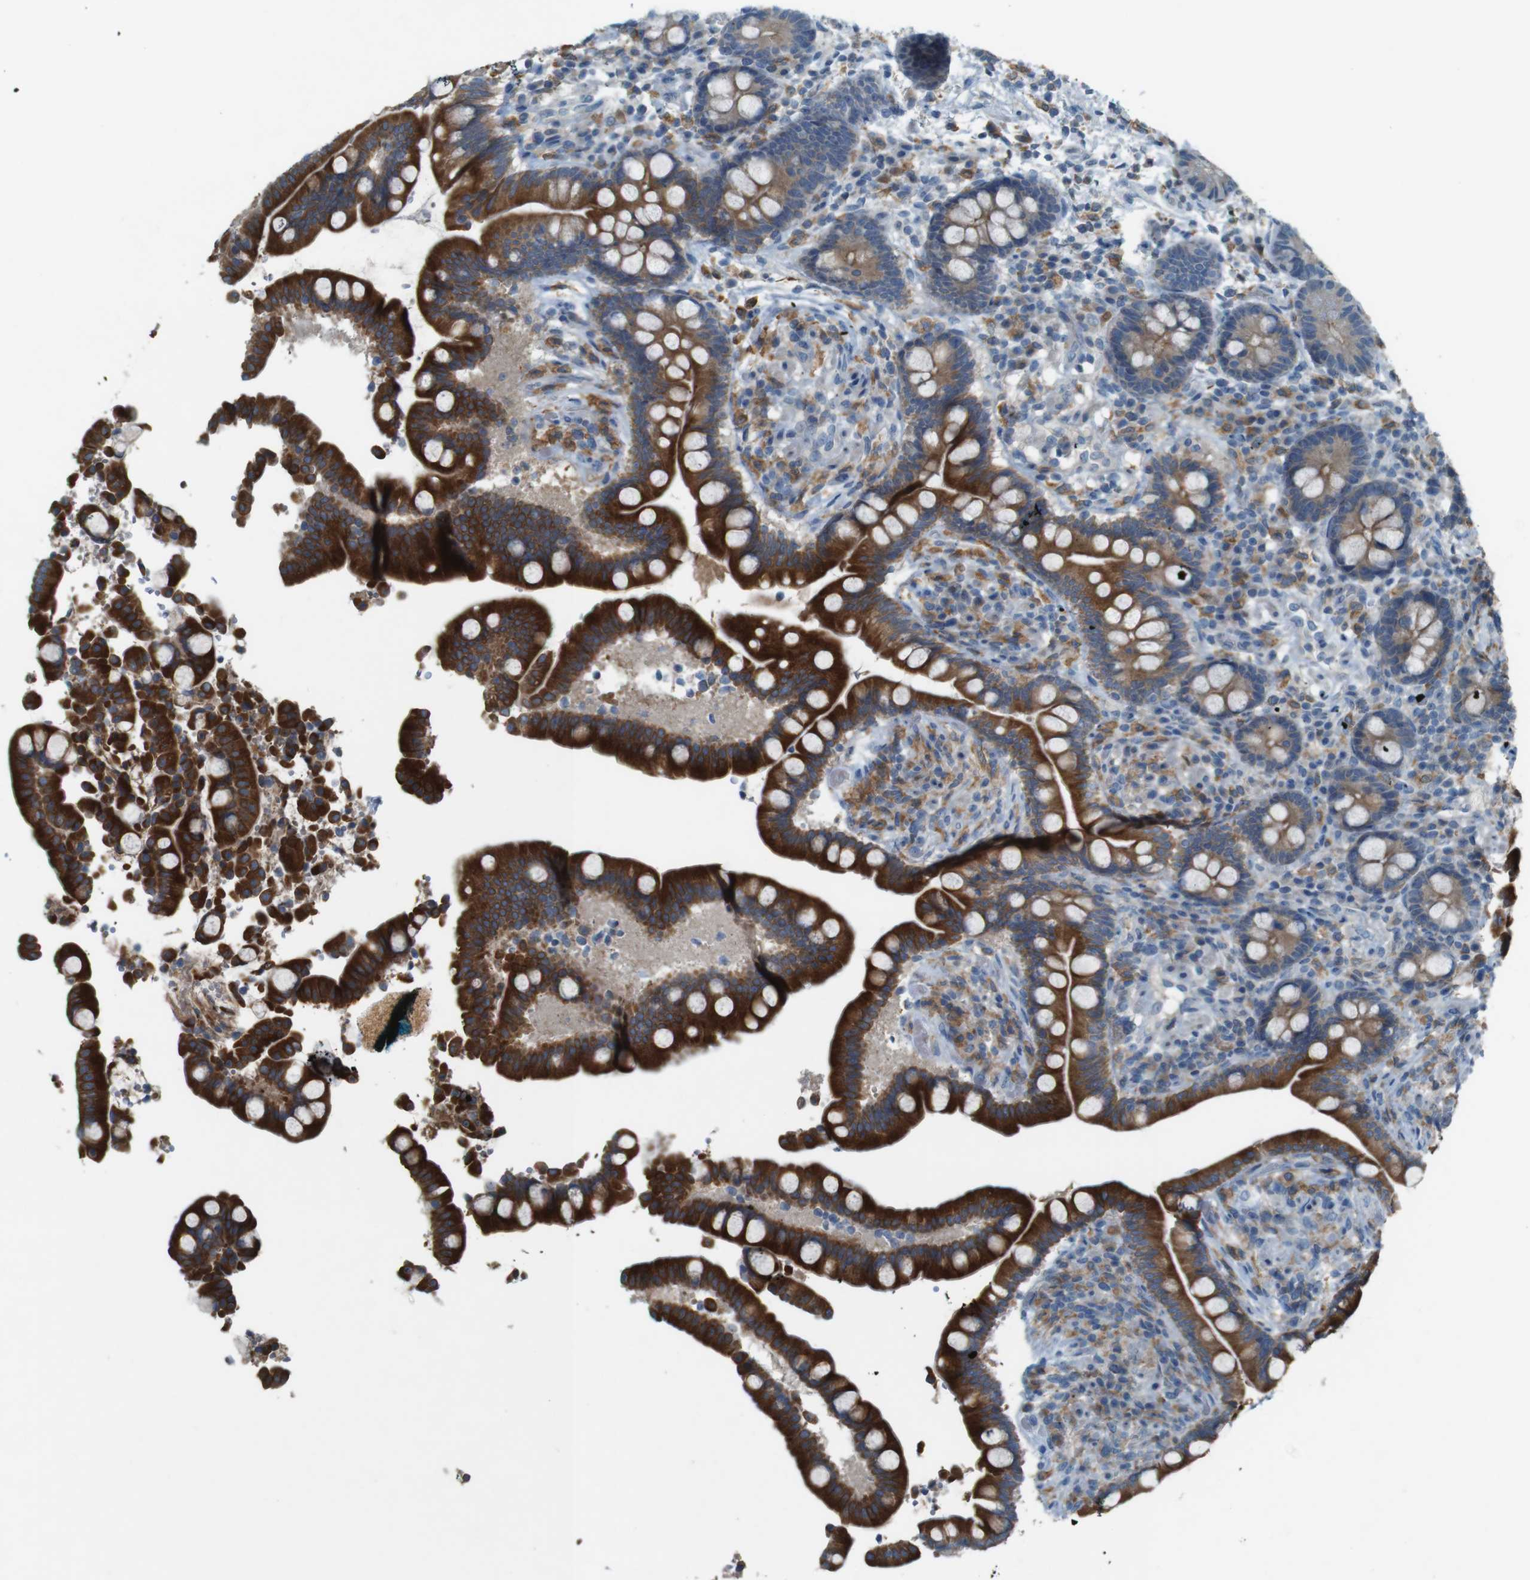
{"staining": {"intensity": "negative", "quantity": "none", "location": "none"}, "tissue": "colon", "cell_type": "Endothelial cells", "image_type": "normal", "snomed": [{"axis": "morphology", "description": "Normal tissue, NOS"}, {"axis": "topography", "description": "Colon"}], "caption": "Immunohistochemical staining of normal human colon shows no significant staining in endothelial cells. The staining was performed using DAB (3,3'-diaminobenzidine) to visualize the protein expression in brown, while the nuclei were stained in blue with hematoxylin (Magnification: 20x).", "gene": "MOGAT3", "patient": {"sex": "male", "age": 73}}